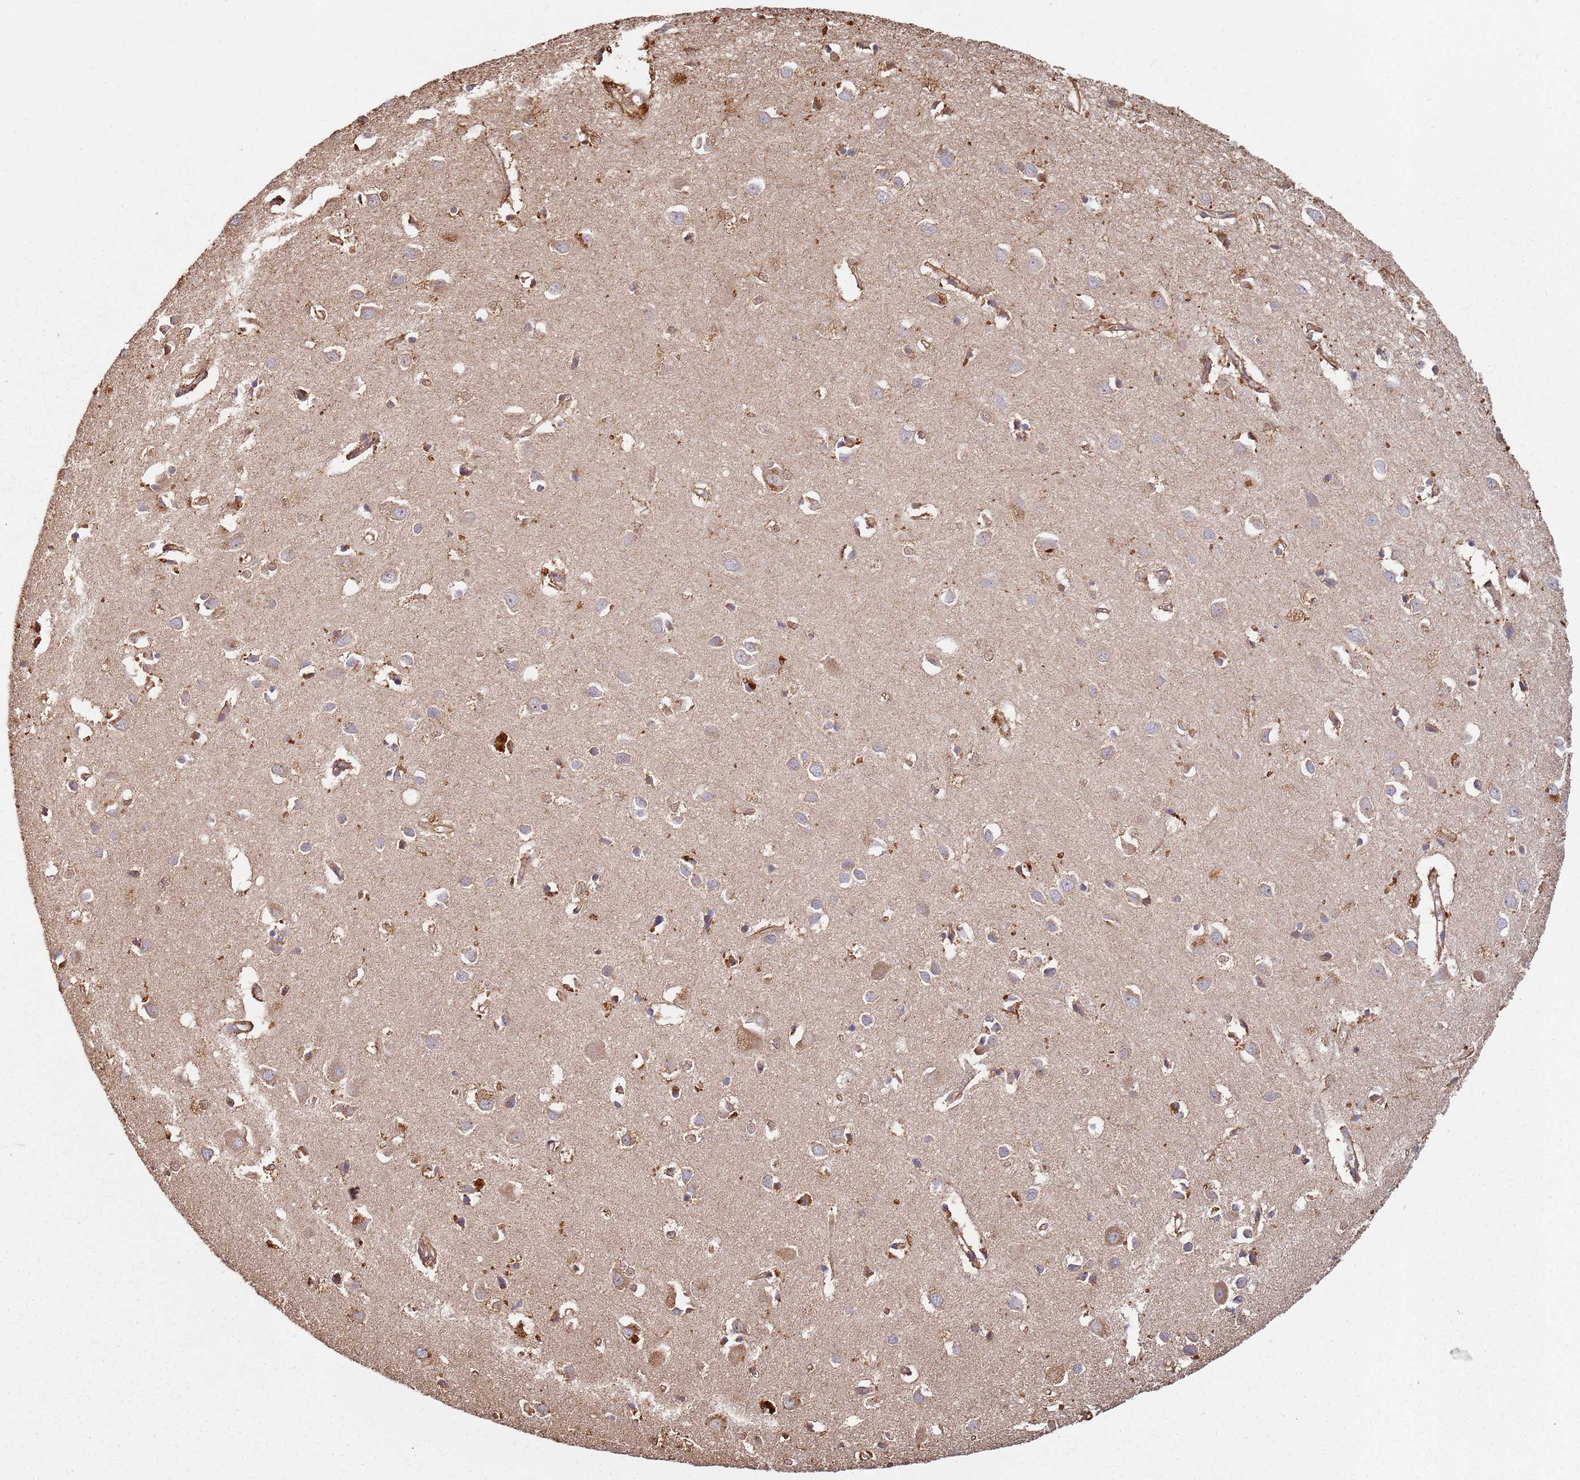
{"staining": {"intensity": "moderate", "quantity": ">75%", "location": "cytoplasmic/membranous"}, "tissue": "cerebral cortex", "cell_type": "Endothelial cells", "image_type": "normal", "snomed": [{"axis": "morphology", "description": "Normal tissue, NOS"}, {"axis": "topography", "description": "Cerebral cortex"}], "caption": "DAB (3,3'-diaminobenzidine) immunohistochemical staining of benign cerebral cortex exhibits moderate cytoplasmic/membranous protein expression in about >75% of endothelial cells.", "gene": "SCGB2B2", "patient": {"sex": "female", "age": 64}}